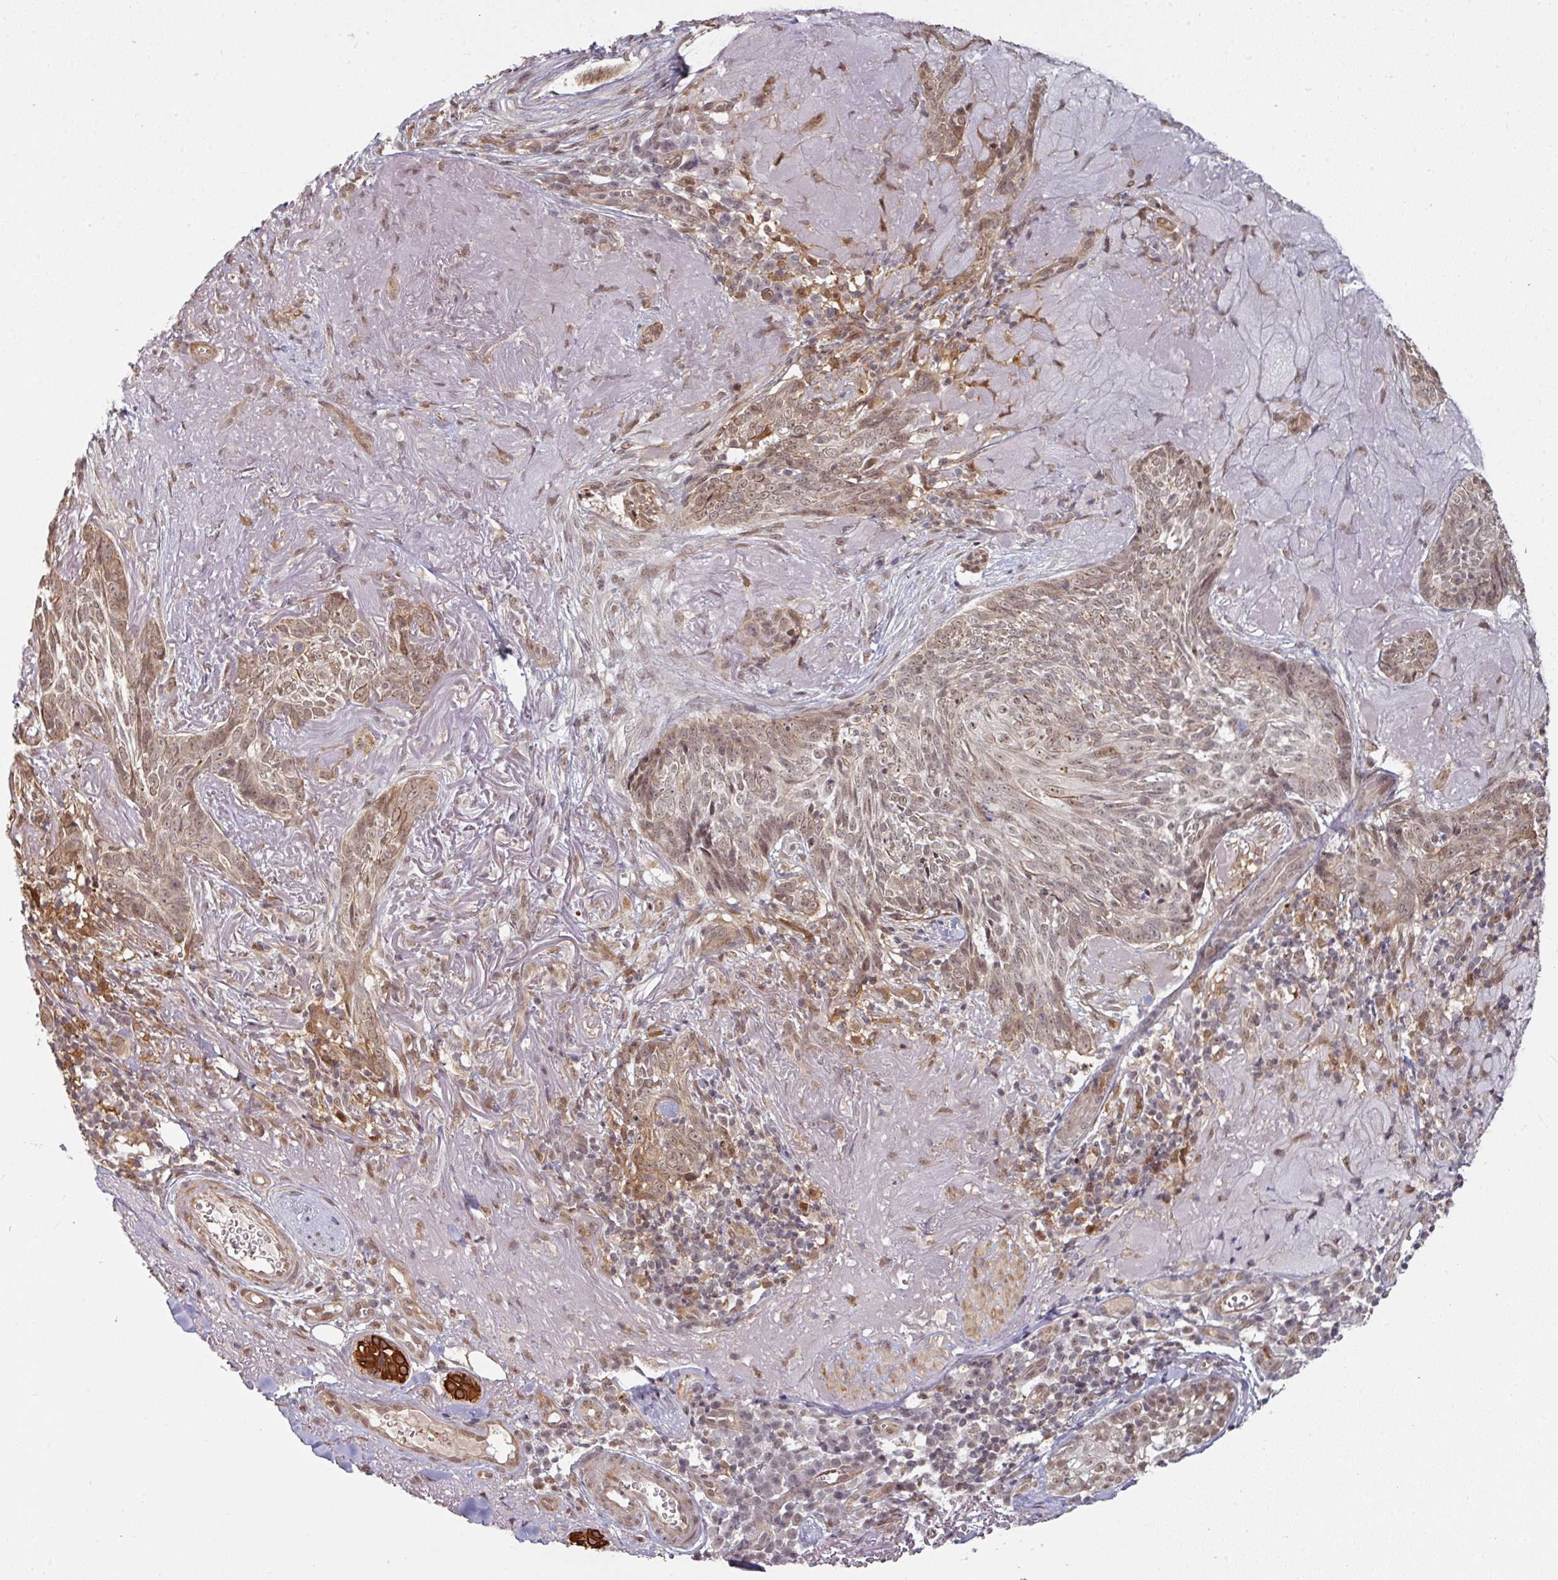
{"staining": {"intensity": "weak", "quantity": "<25%", "location": "nuclear"}, "tissue": "skin cancer", "cell_type": "Tumor cells", "image_type": "cancer", "snomed": [{"axis": "morphology", "description": "Basal cell carcinoma"}, {"axis": "topography", "description": "Skin"}, {"axis": "topography", "description": "Skin of face"}], "caption": "Skin basal cell carcinoma was stained to show a protein in brown. There is no significant positivity in tumor cells.", "gene": "GTF2H3", "patient": {"sex": "female", "age": 95}}